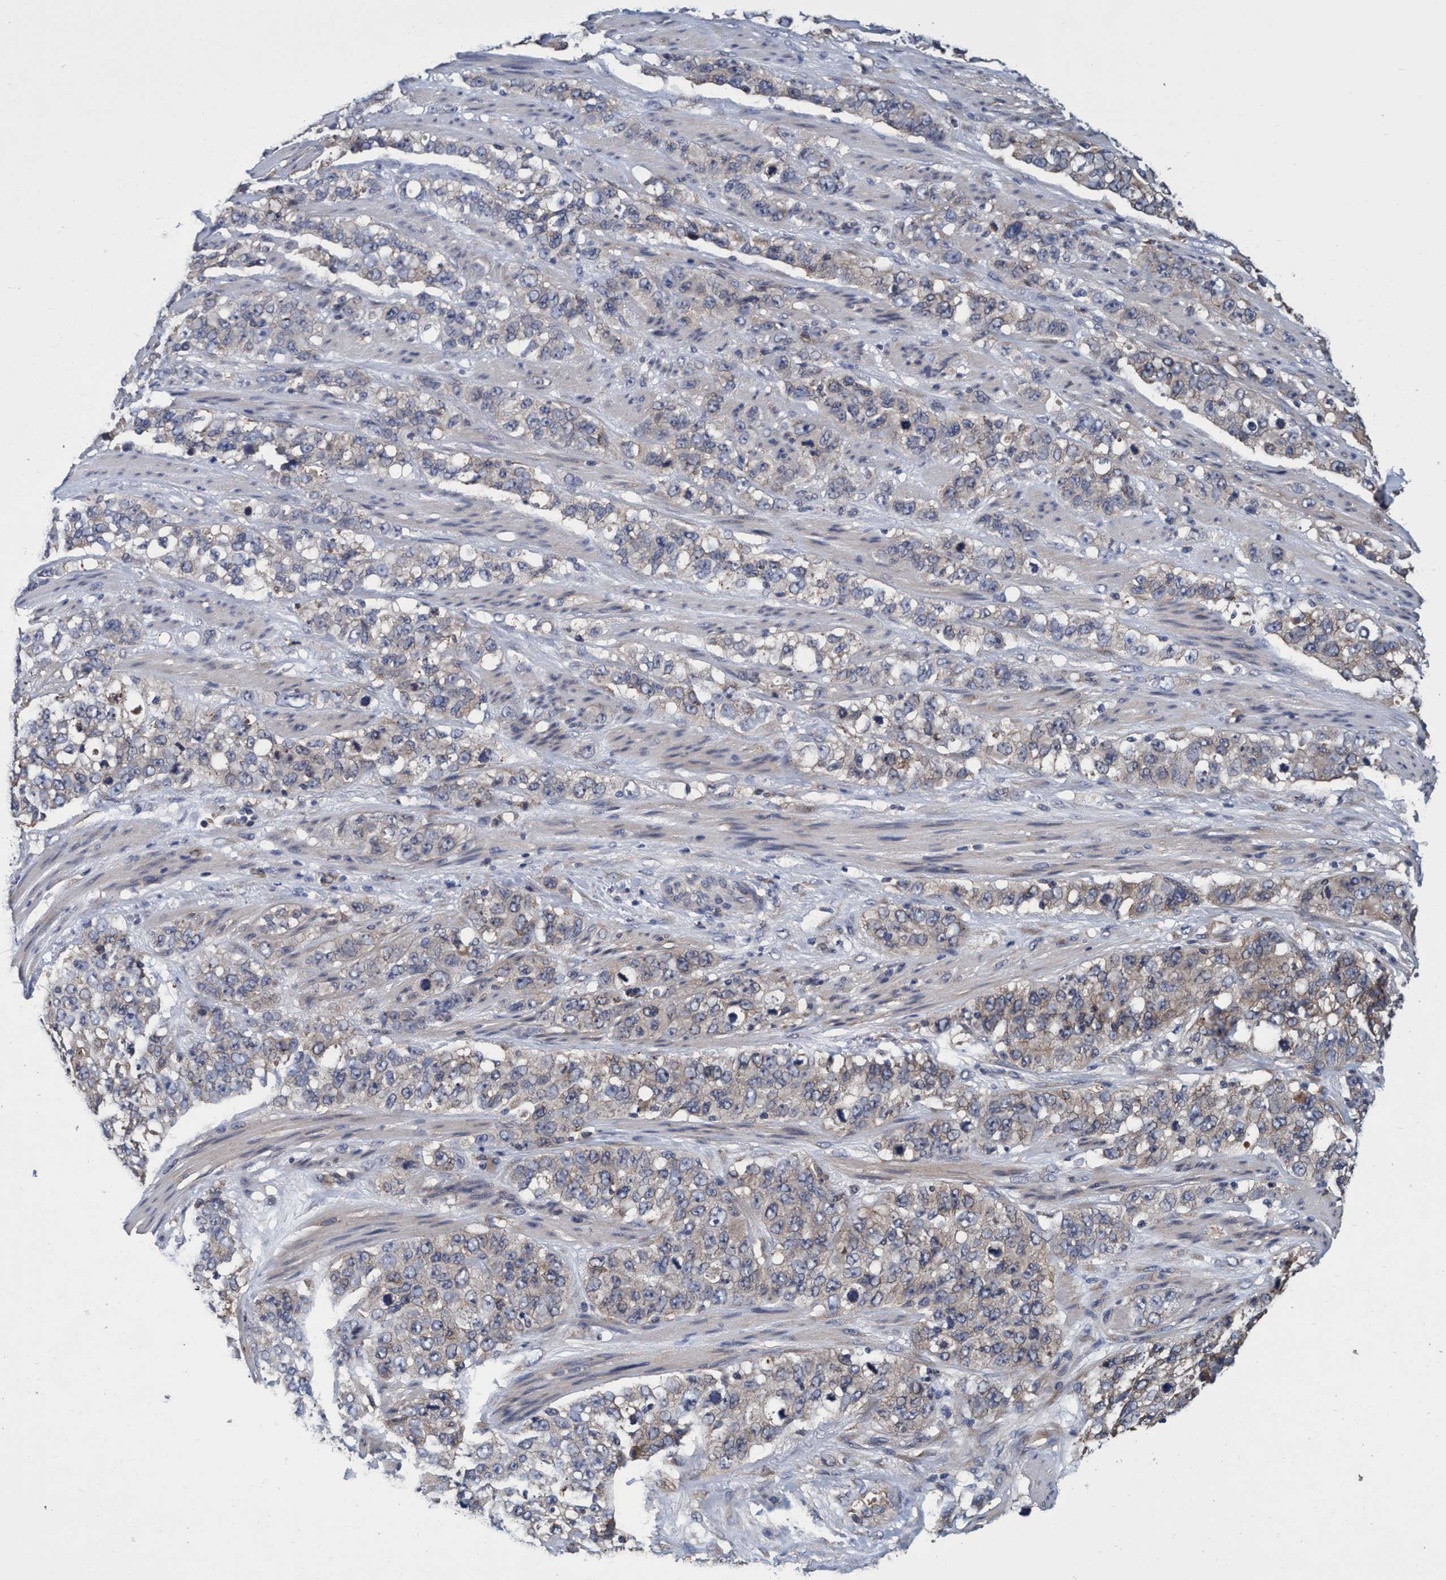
{"staining": {"intensity": "weak", "quantity": "25%-75%", "location": "cytoplasmic/membranous"}, "tissue": "stomach cancer", "cell_type": "Tumor cells", "image_type": "cancer", "snomed": [{"axis": "morphology", "description": "Adenocarcinoma, NOS"}, {"axis": "topography", "description": "Stomach"}], "caption": "High-magnification brightfield microscopy of adenocarcinoma (stomach) stained with DAB (3,3'-diaminobenzidine) (brown) and counterstained with hematoxylin (blue). tumor cells exhibit weak cytoplasmic/membranous positivity is seen in approximately25%-75% of cells.", "gene": "CALCOCO2", "patient": {"sex": "male", "age": 48}}